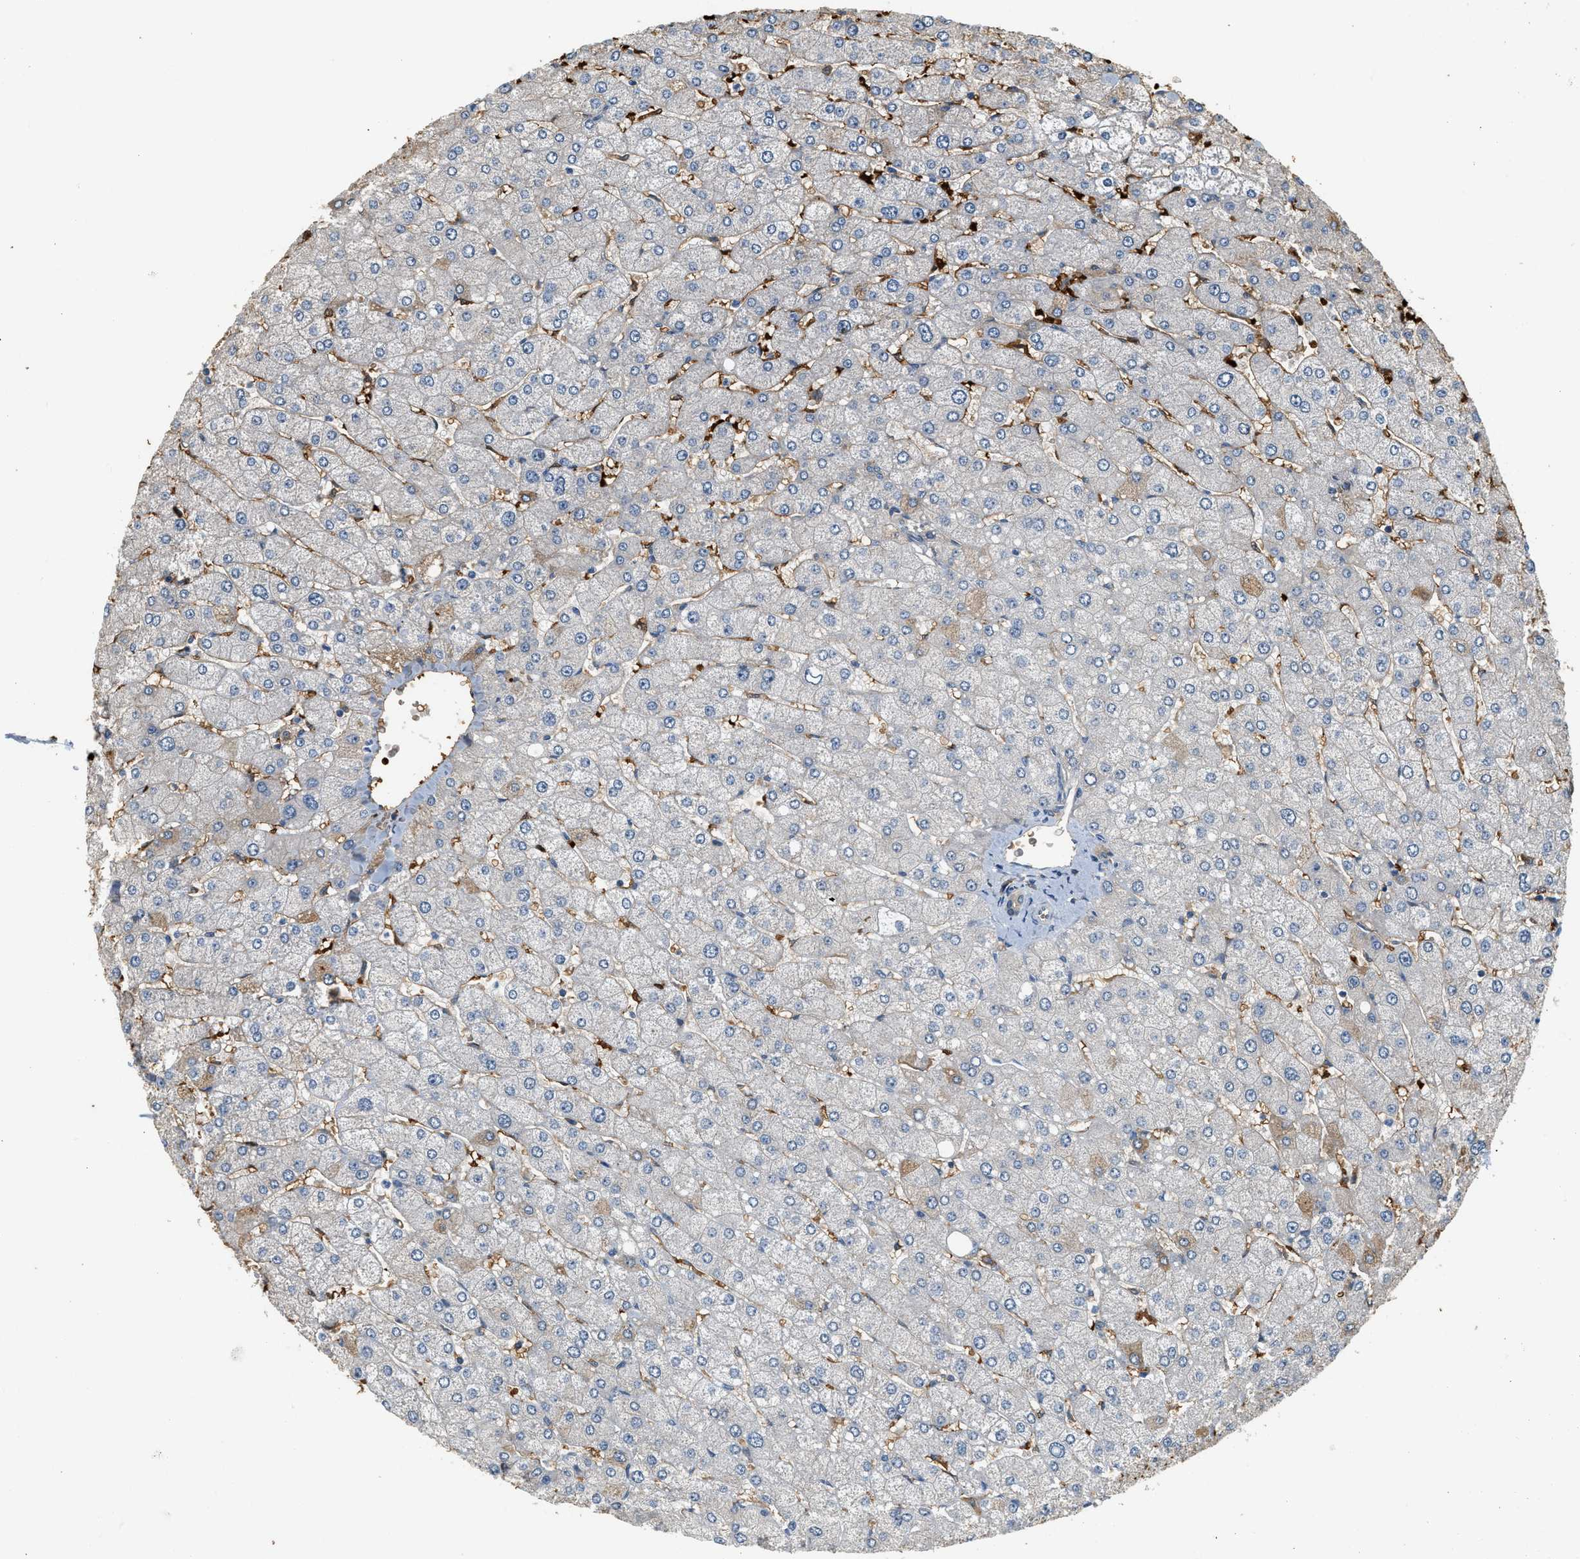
{"staining": {"intensity": "weak", "quantity": "25%-75%", "location": "cytoplasmic/membranous"}, "tissue": "liver", "cell_type": "Cholangiocytes", "image_type": "normal", "snomed": [{"axis": "morphology", "description": "Normal tissue, NOS"}, {"axis": "topography", "description": "Liver"}], "caption": "This micrograph shows immunohistochemistry staining of benign human liver, with low weak cytoplasmic/membranous positivity in approximately 25%-75% of cholangiocytes.", "gene": "CYTH2", "patient": {"sex": "male", "age": 55}}